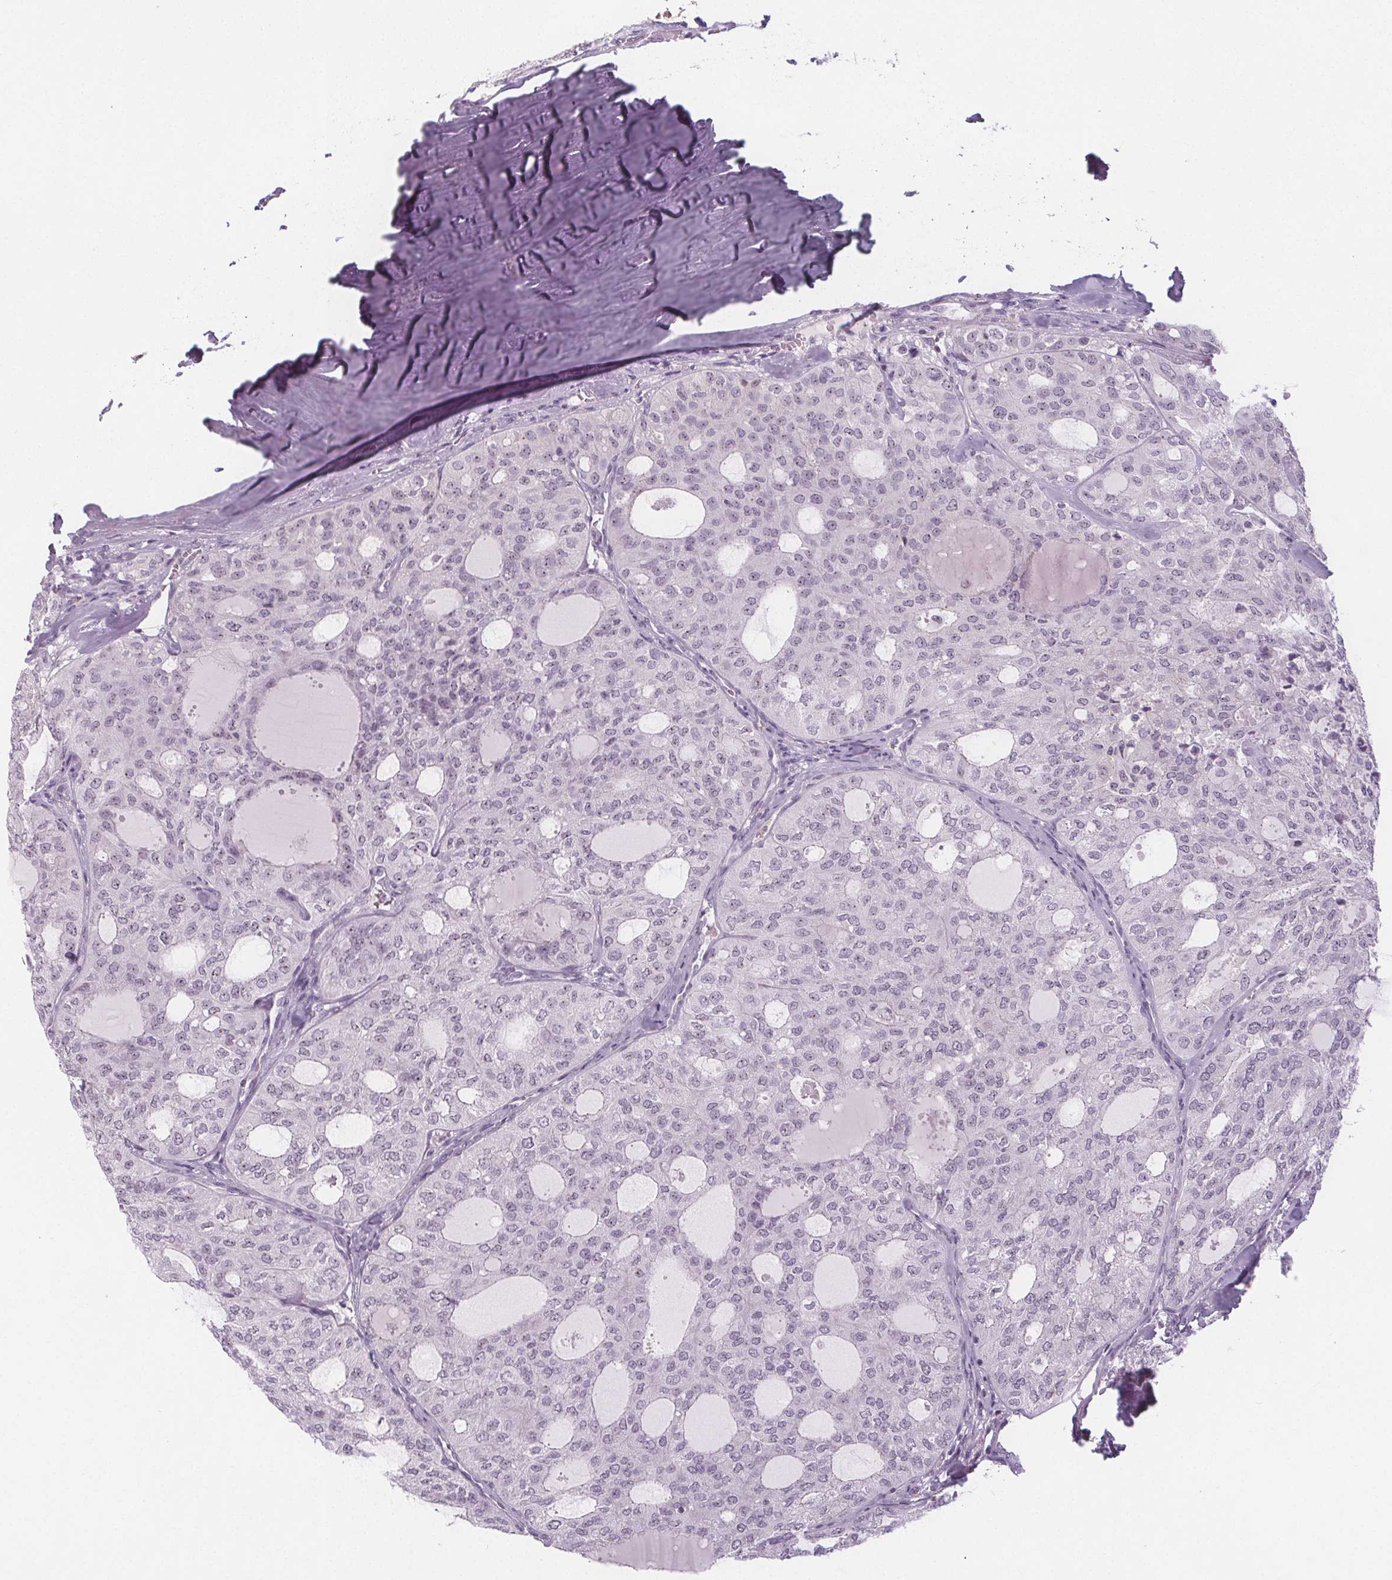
{"staining": {"intensity": "weak", "quantity": "<25%", "location": "nuclear"}, "tissue": "thyroid cancer", "cell_type": "Tumor cells", "image_type": "cancer", "snomed": [{"axis": "morphology", "description": "Follicular adenoma carcinoma, NOS"}, {"axis": "topography", "description": "Thyroid gland"}], "caption": "Tumor cells show no significant positivity in thyroid follicular adenoma carcinoma.", "gene": "NOLC1", "patient": {"sex": "male", "age": 75}}